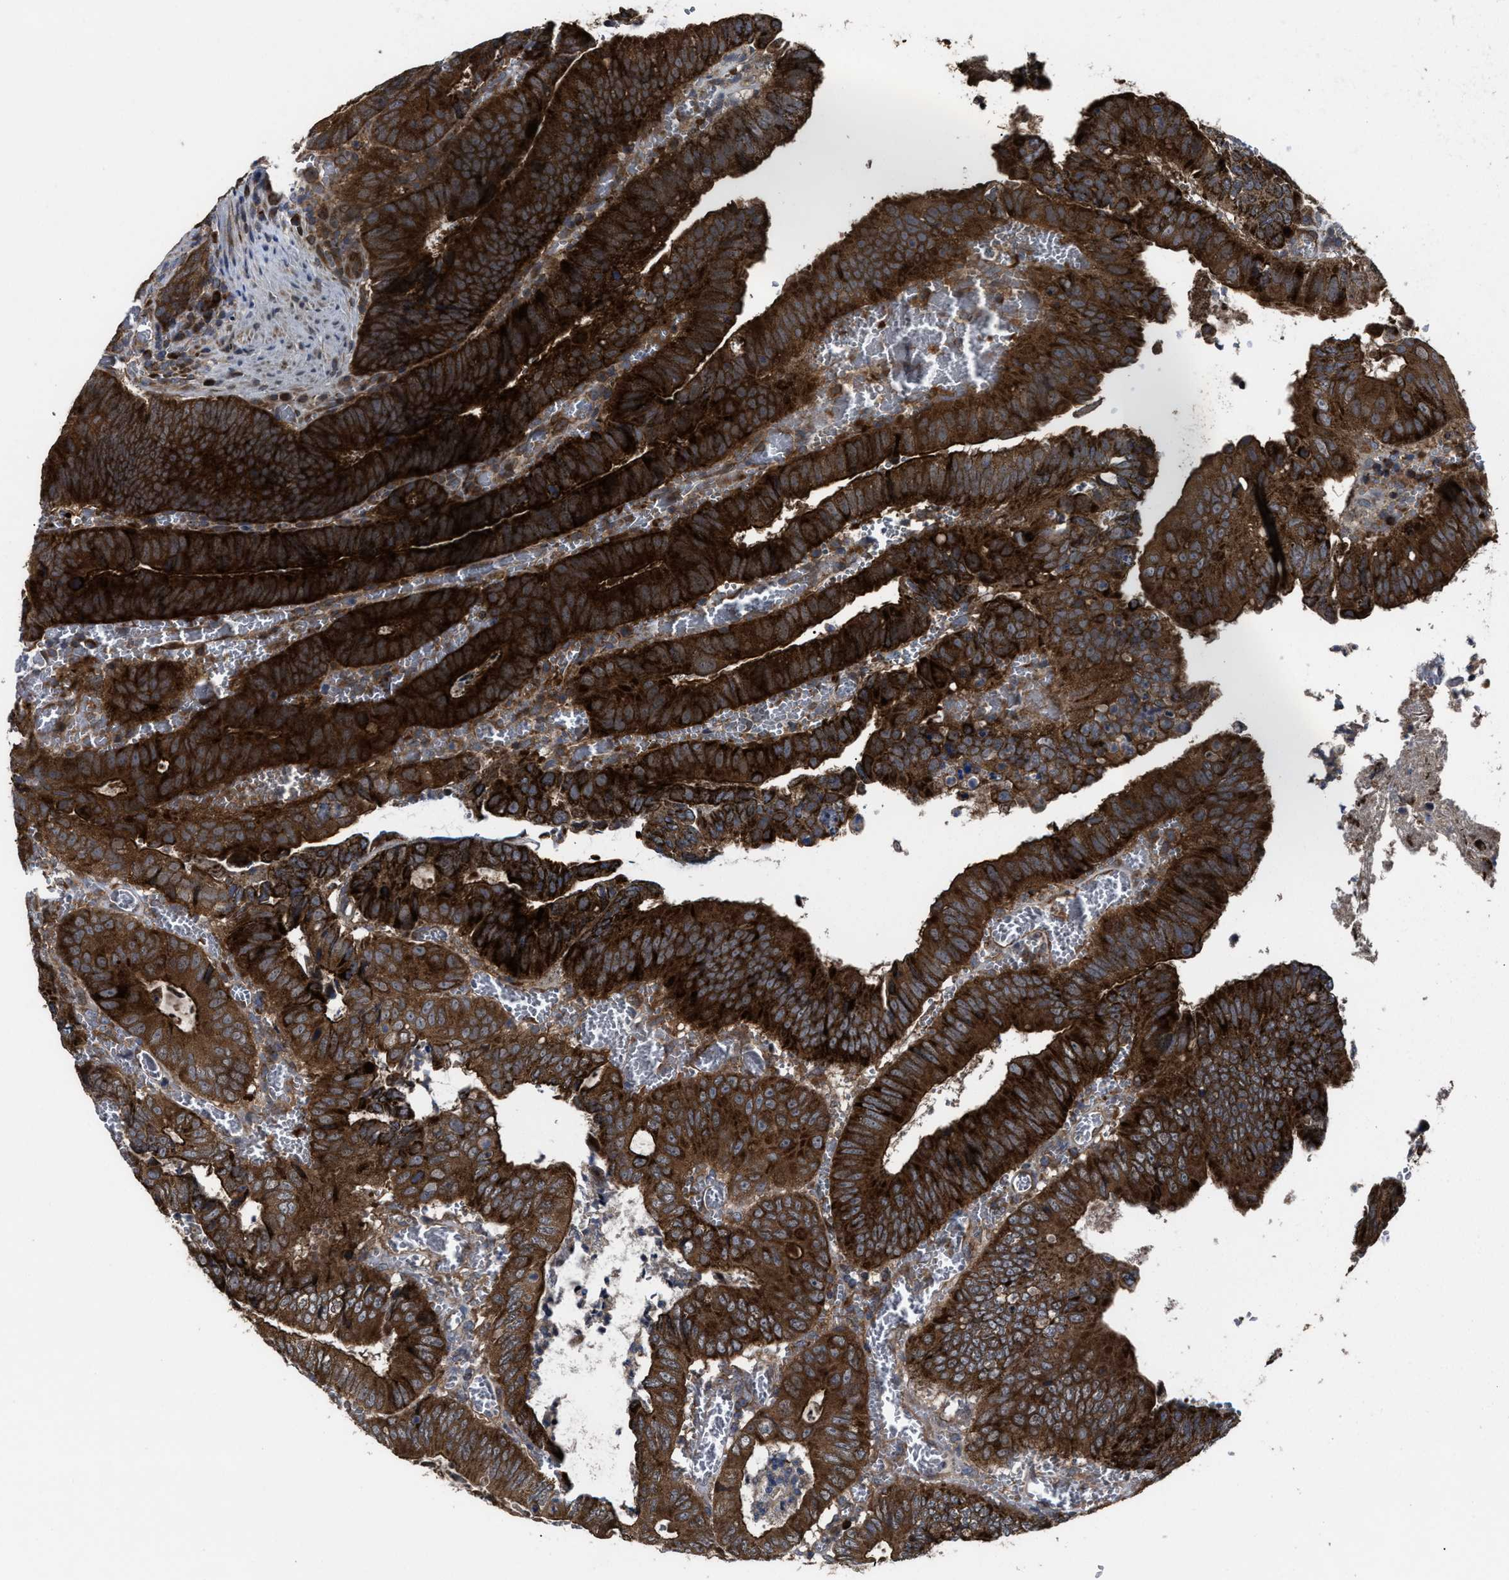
{"staining": {"intensity": "strong", "quantity": ">75%", "location": "cytoplasmic/membranous"}, "tissue": "colorectal cancer", "cell_type": "Tumor cells", "image_type": "cancer", "snomed": [{"axis": "morphology", "description": "Inflammation, NOS"}, {"axis": "morphology", "description": "Adenocarcinoma, NOS"}, {"axis": "topography", "description": "Colon"}], "caption": "Human colorectal cancer stained with a brown dye exhibits strong cytoplasmic/membranous positive expression in about >75% of tumor cells.", "gene": "PASK", "patient": {"sex": "male", "age": 72}}